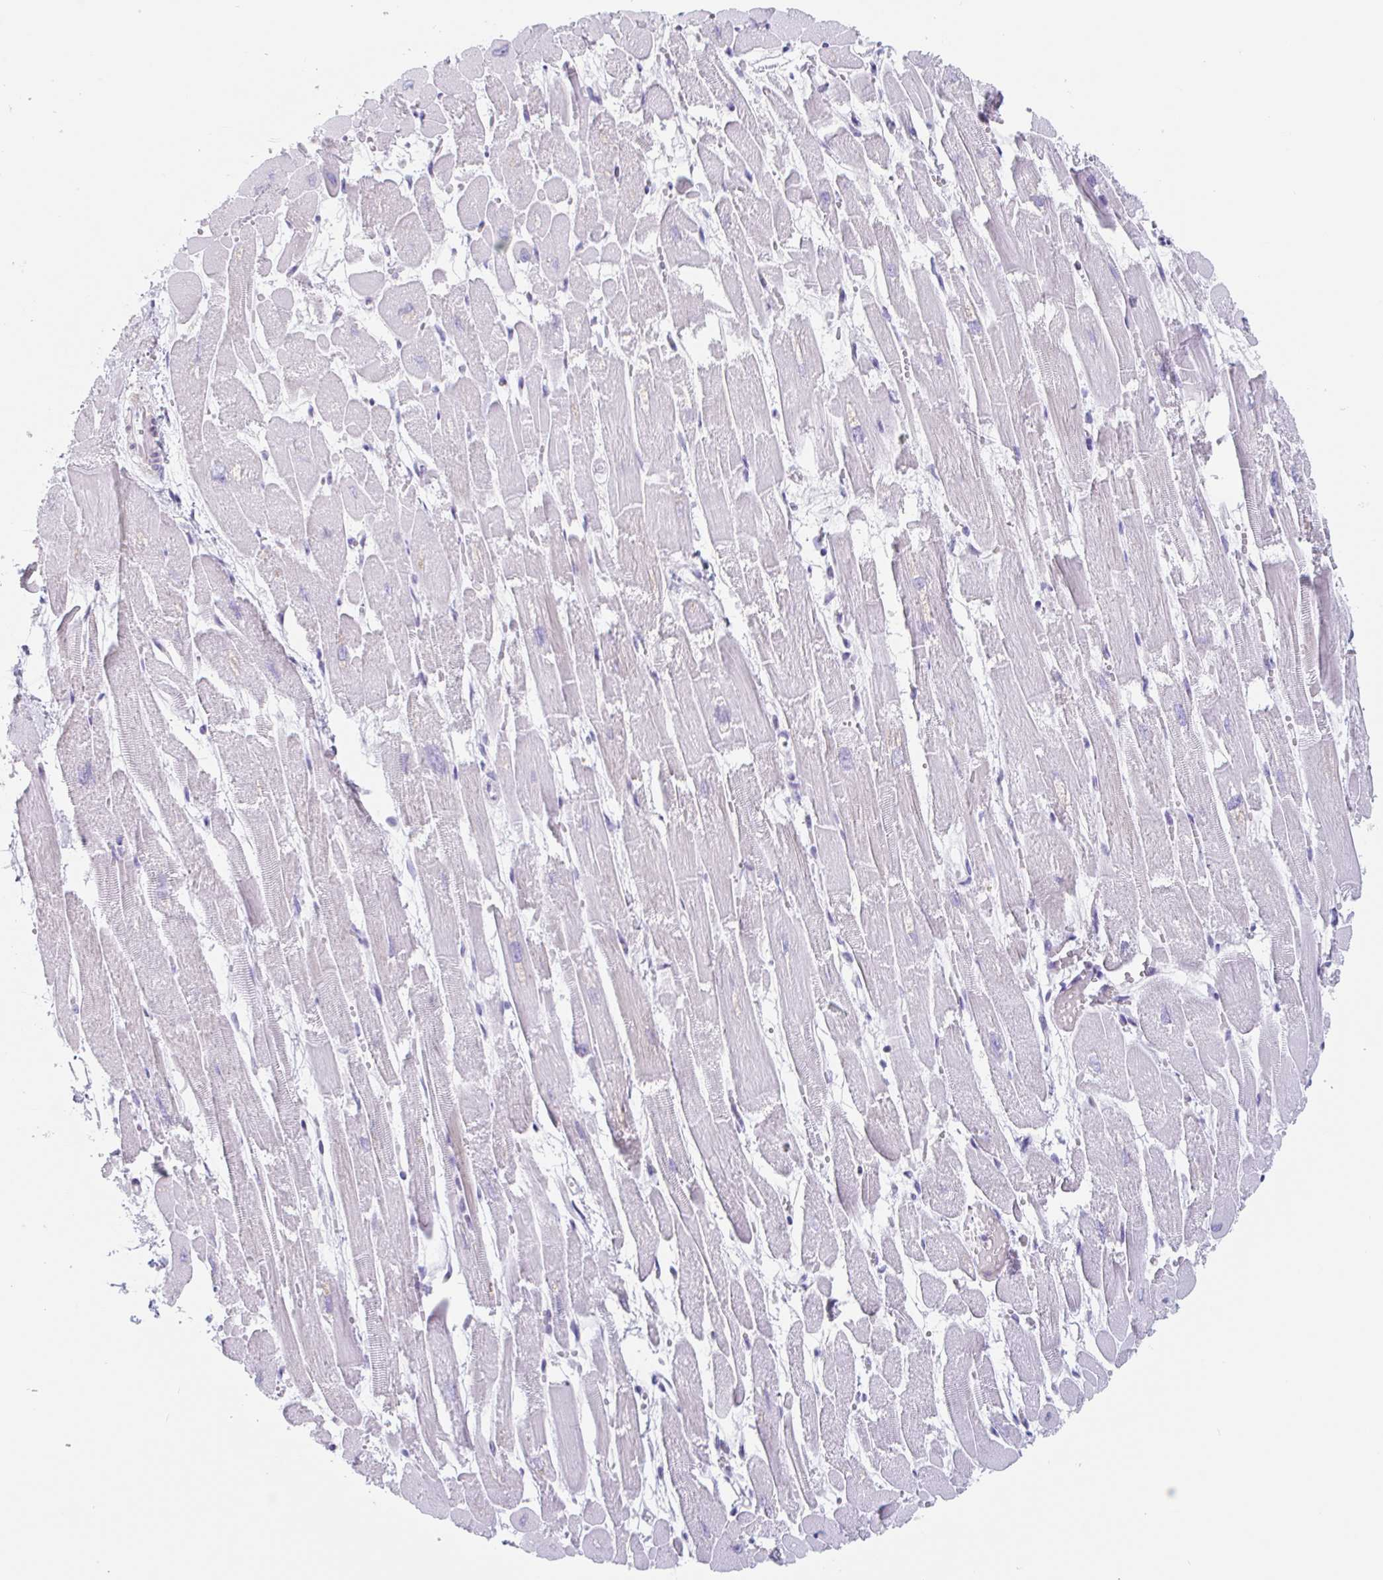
{"staining": {"intensity": "moderate", "quantity": "<25%", "location": "nuclear"}, "tissue": "heart muscle", "cell_type": "Cardiomyocytes", "image_type": "normal", "snomed": [{"axis": "morphology", "description": "Normal tissue, NOS"}, {"axis": "topography", "description": "Heart"}], "caption": "Protein expression analysis of benign heart muscle reveals moderate nuclear staining in about <25% of cardiomyocytes.", "gene": "LENG9", "patient": {"sex": "female", "age": 52}}